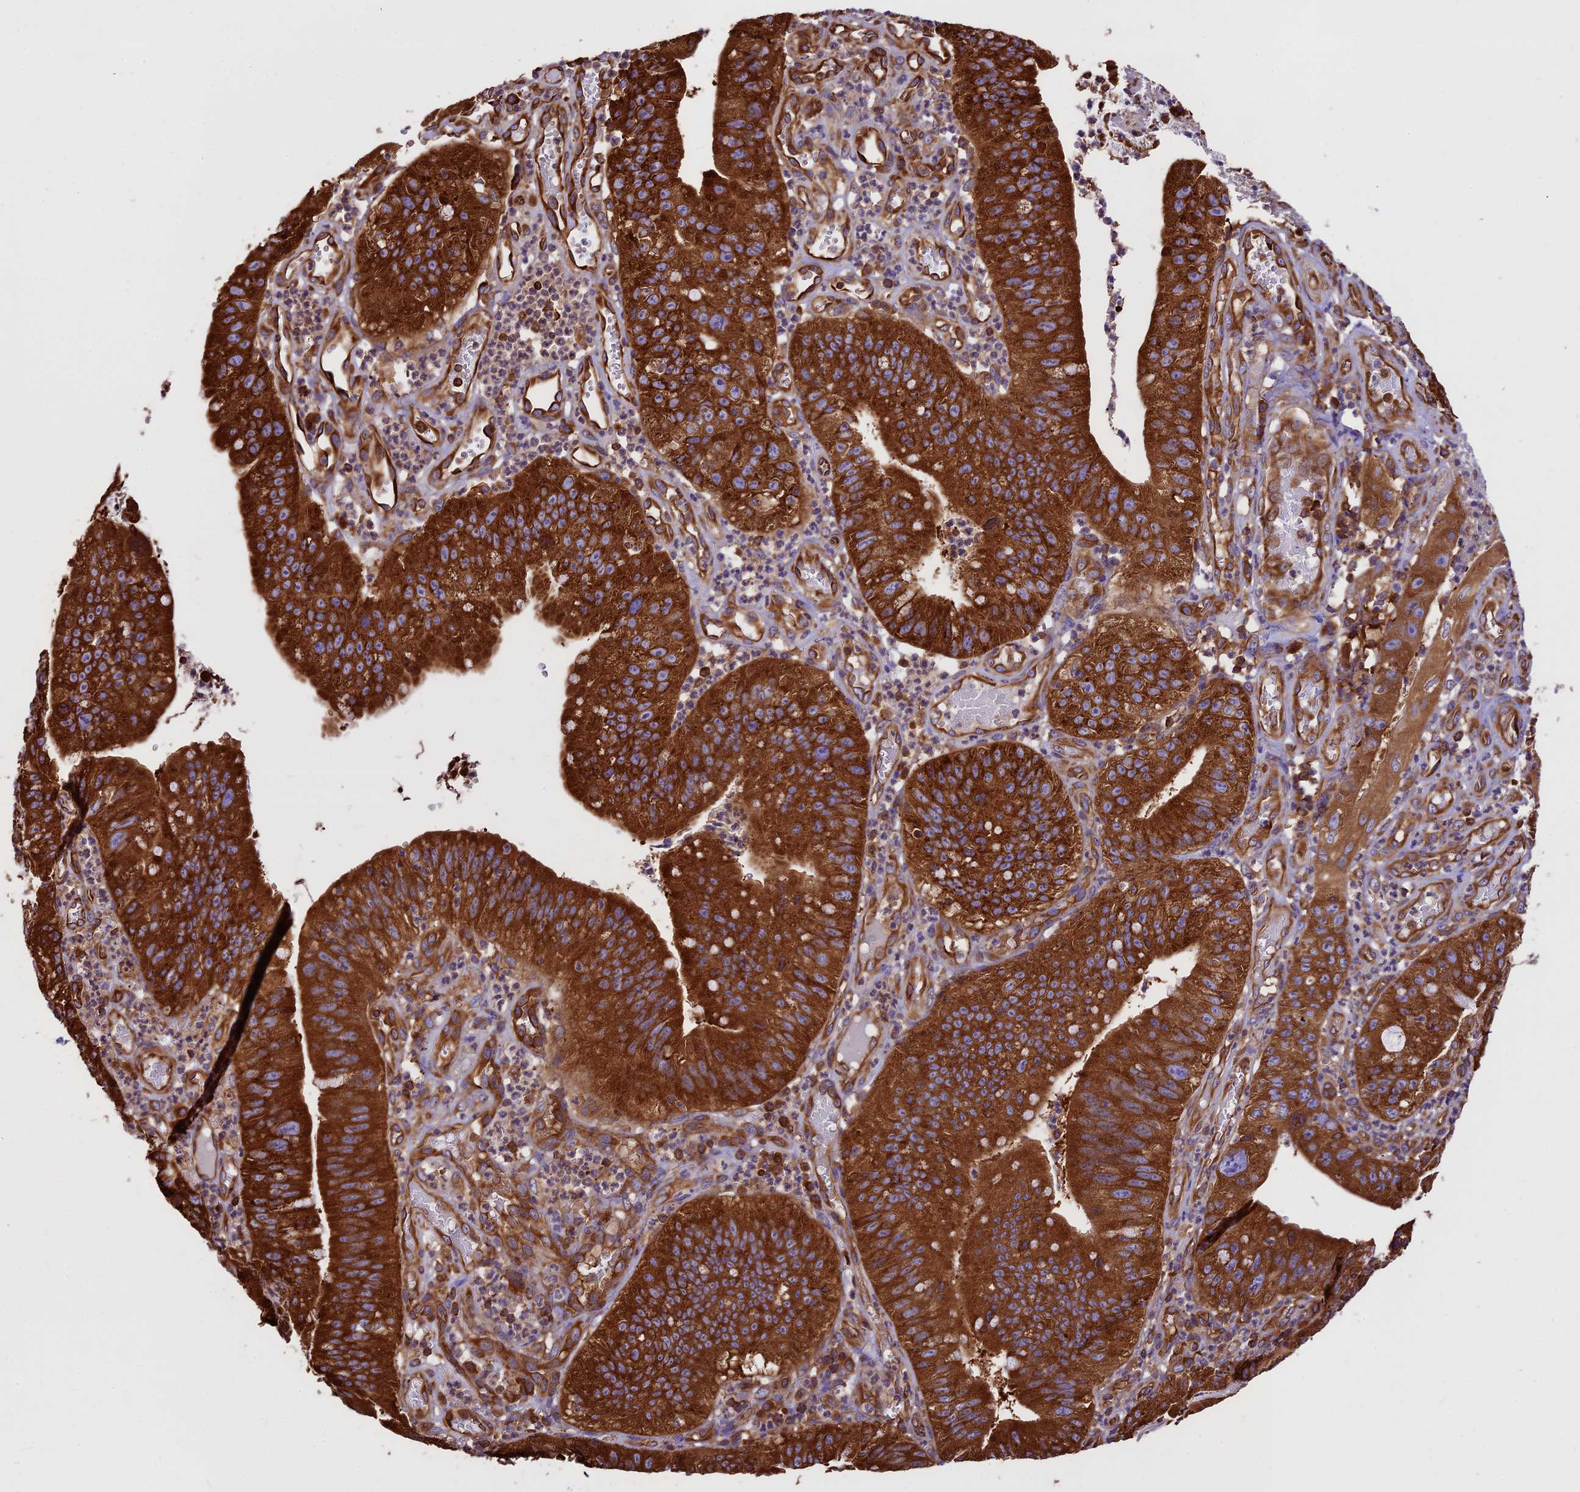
{"staining": {"intensity": "strong", "quantity": ">75%", "location": "cytoplasmic/membranous"}, "tissue": "stomach cancer", "cell_type": "Tumor cells", "image_type": "cancer", "snomed": [{"axis": "morphology", "description": "Adenocarcinoma, NOS"}, {"axis": "topography", "description": "Stomach"}], "caption": "An immunohistochemistry (IHC) micrograph of tumor tissue is shown. Protein staining in brown labels strong cytoplasmic/membranous positivity in adenocarcinoma (stomach) within tumor cells.", "gene": "KARS1", "patient": {"sex": "male", "age": 59}}